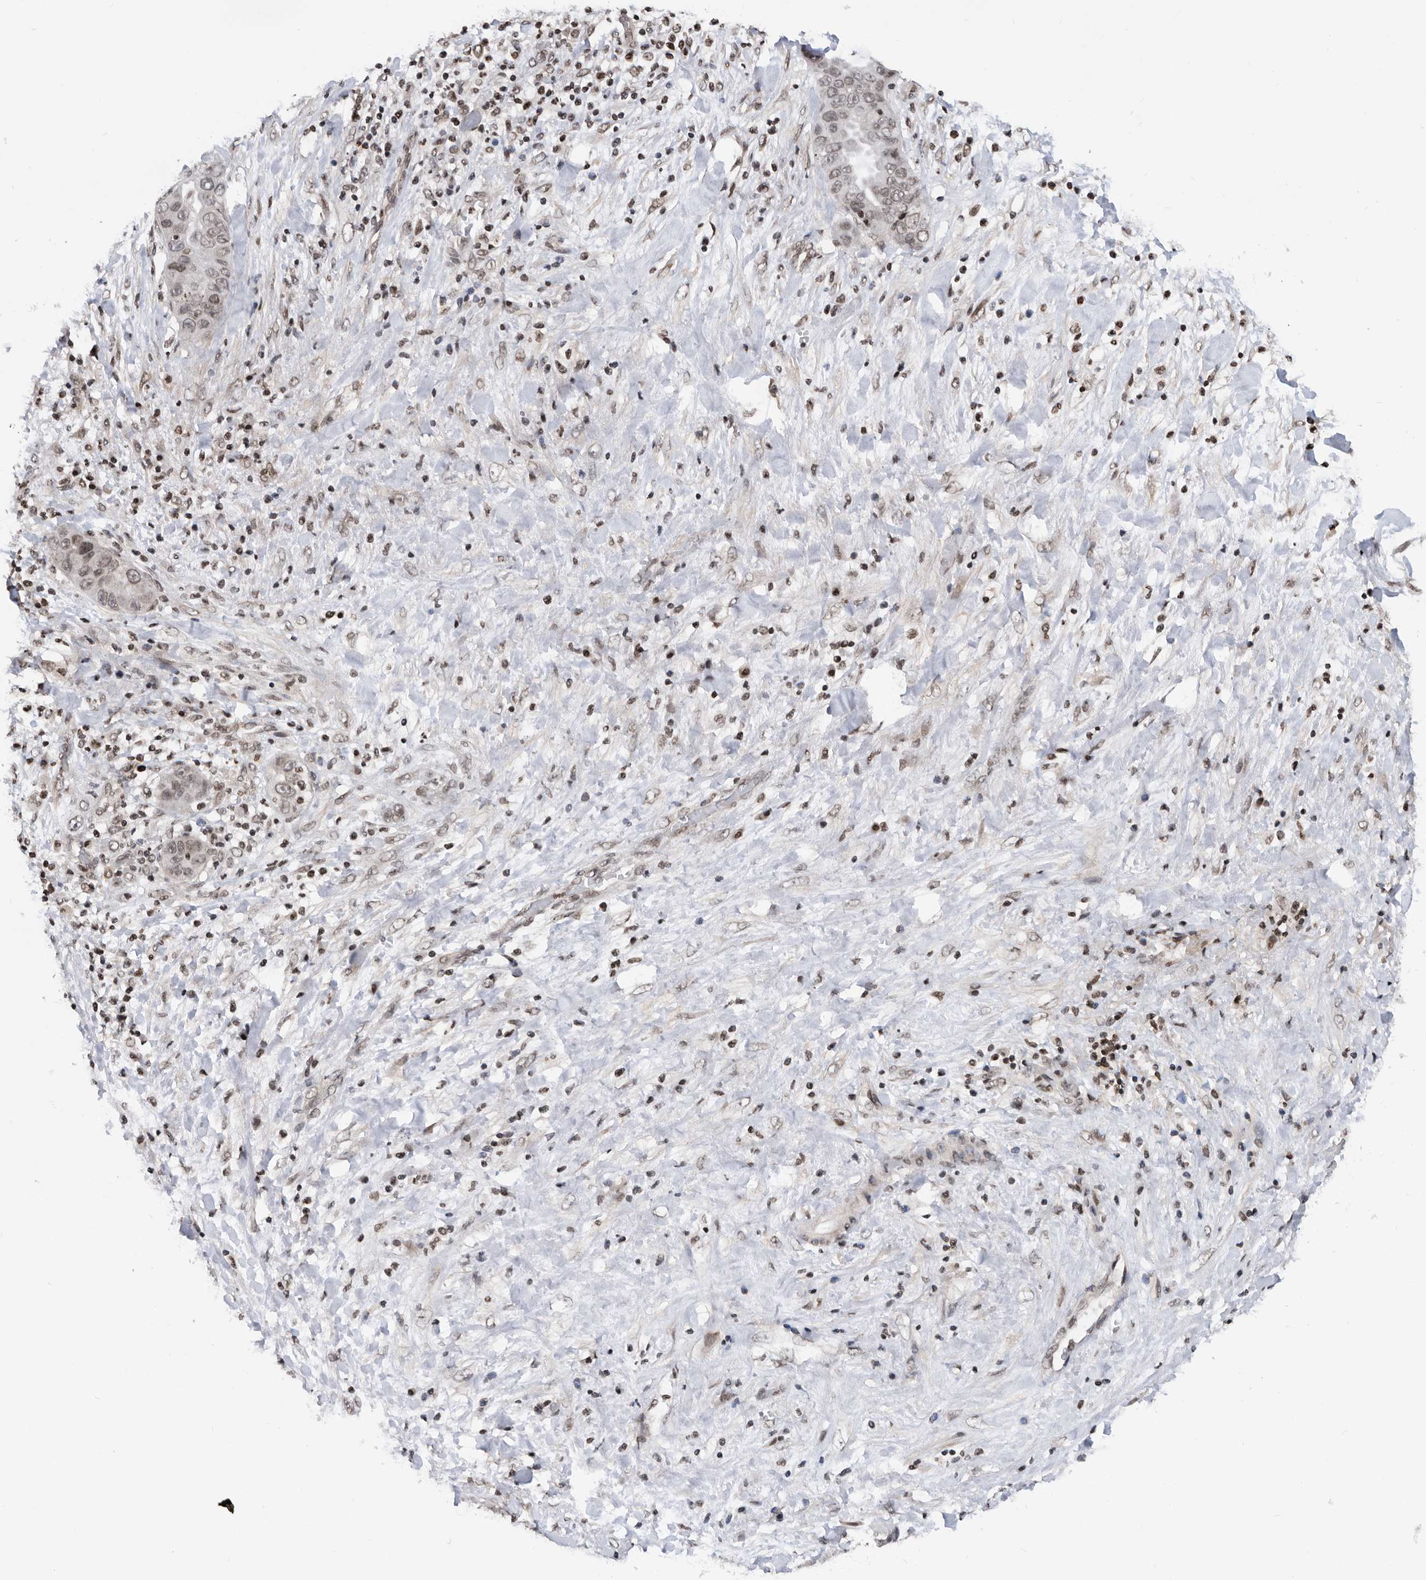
{"staining": {"intensity": "weak", "quantity": ">75%", "location": "nuclear"}, "tissue": "liver cancer", "cell_type": "Tumor cells", "image_type": "cancer", "snomed": [{"axis": "morphology", "description": "Cholangiocarcinoma"}, {"axis": "topography", "description": "Liver"}], "caption": "An immunohistochemistry micrograph of tumor tissue is shown. Protein staining in brown labels weak nuclear positivity in liver cancer within tumor cells.", "gene": "SNRNP48", "patient": {"sex": "female", "age": 52}}